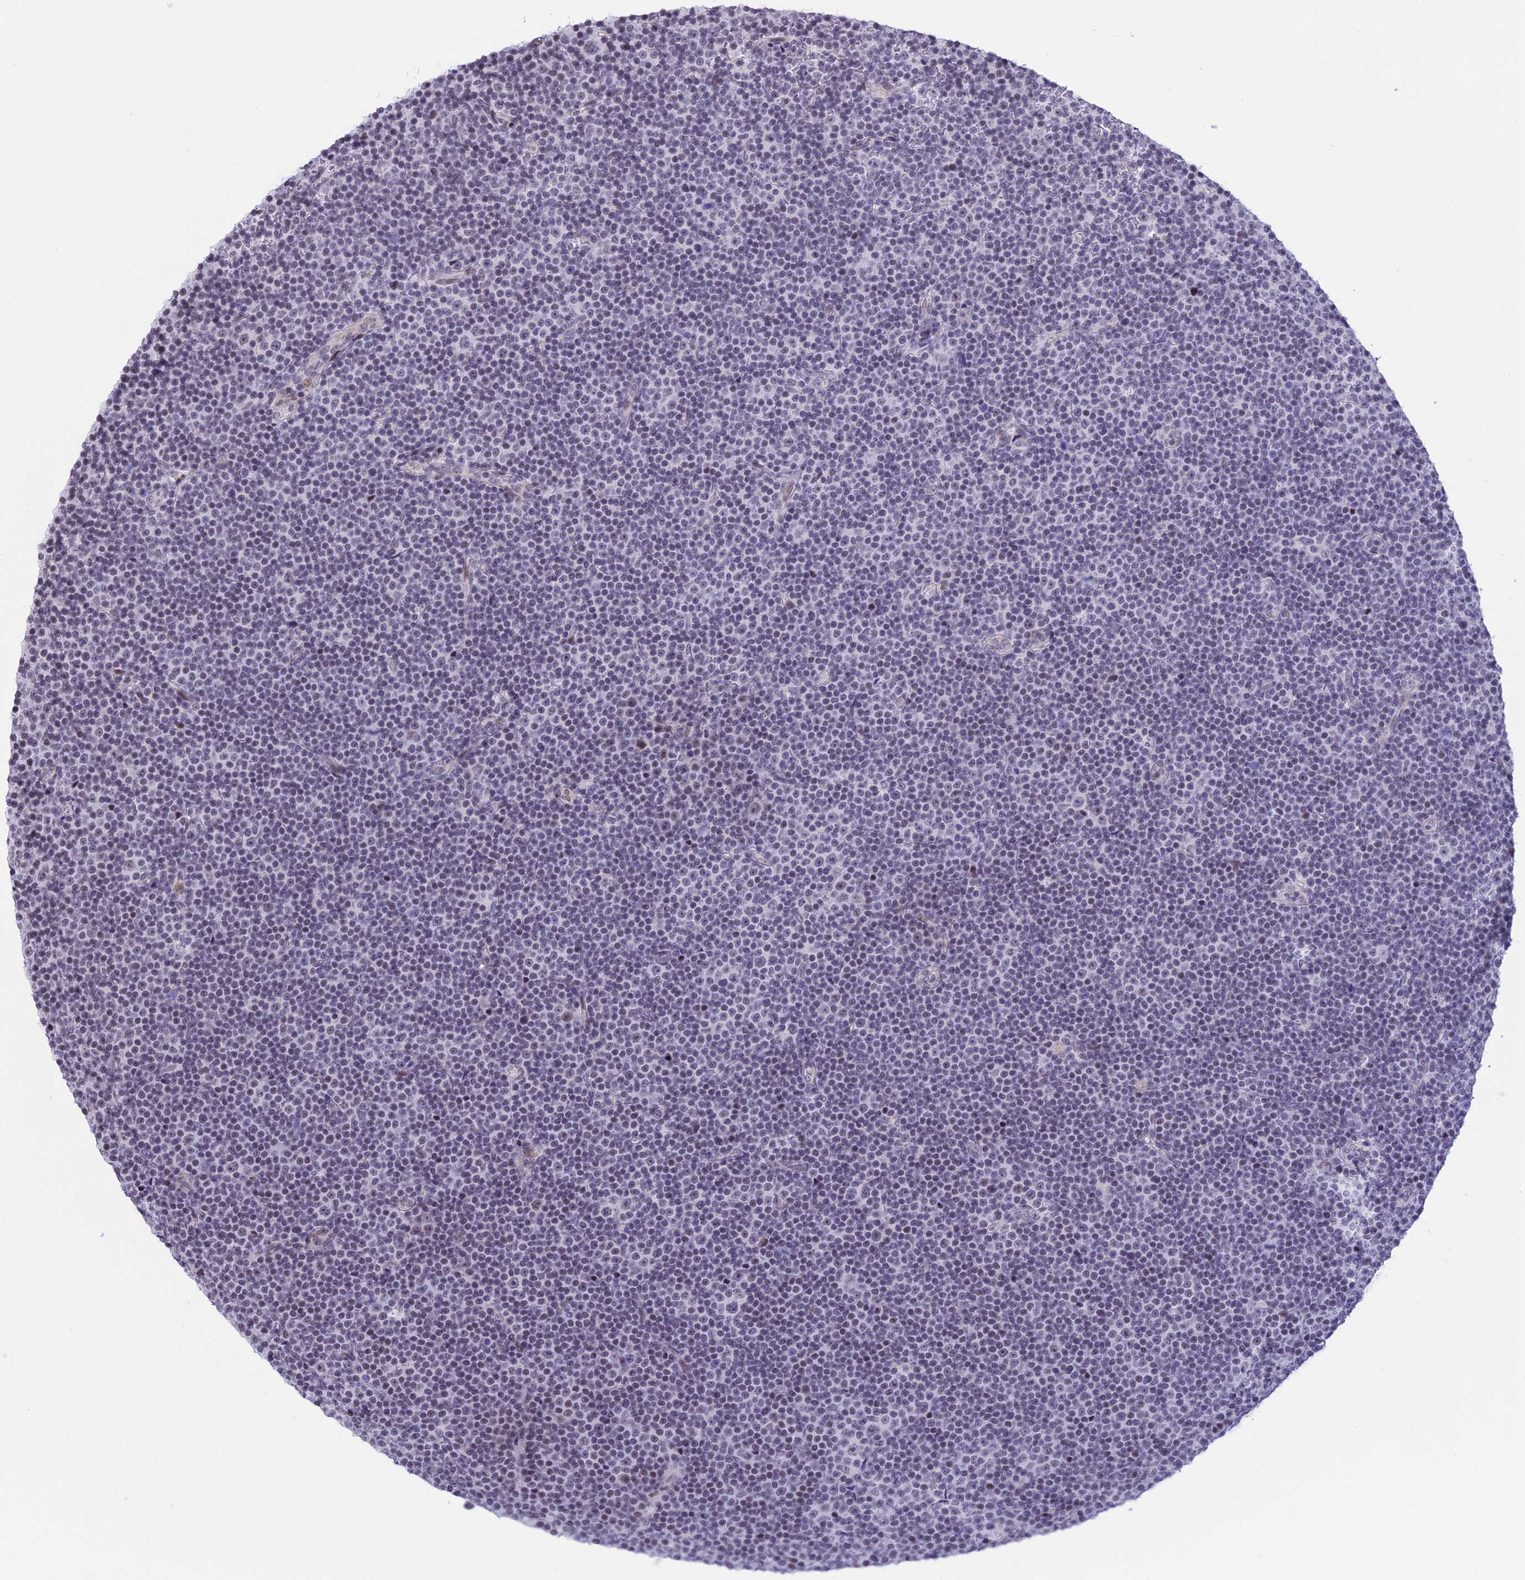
{"staining": {"intensity": "weak", "quantity": "<25%", "location": "nuclear"}, "tissue": "lymphoma", "cell_type": "Tumor cells", "image_type": "cancer", "snomed": [{"axis": "morphology", "description": "Malignant lymphoma, non-Hodgkin's type, Low grade"}, {"axis": "topography", "description": "Lymph node"}], "caption": "Micrograph shows no protein positivity in tumor cells of lymphoma tissue.", "gene": "SPIRE2", "patient": {"sex": "female", "age": 67}}